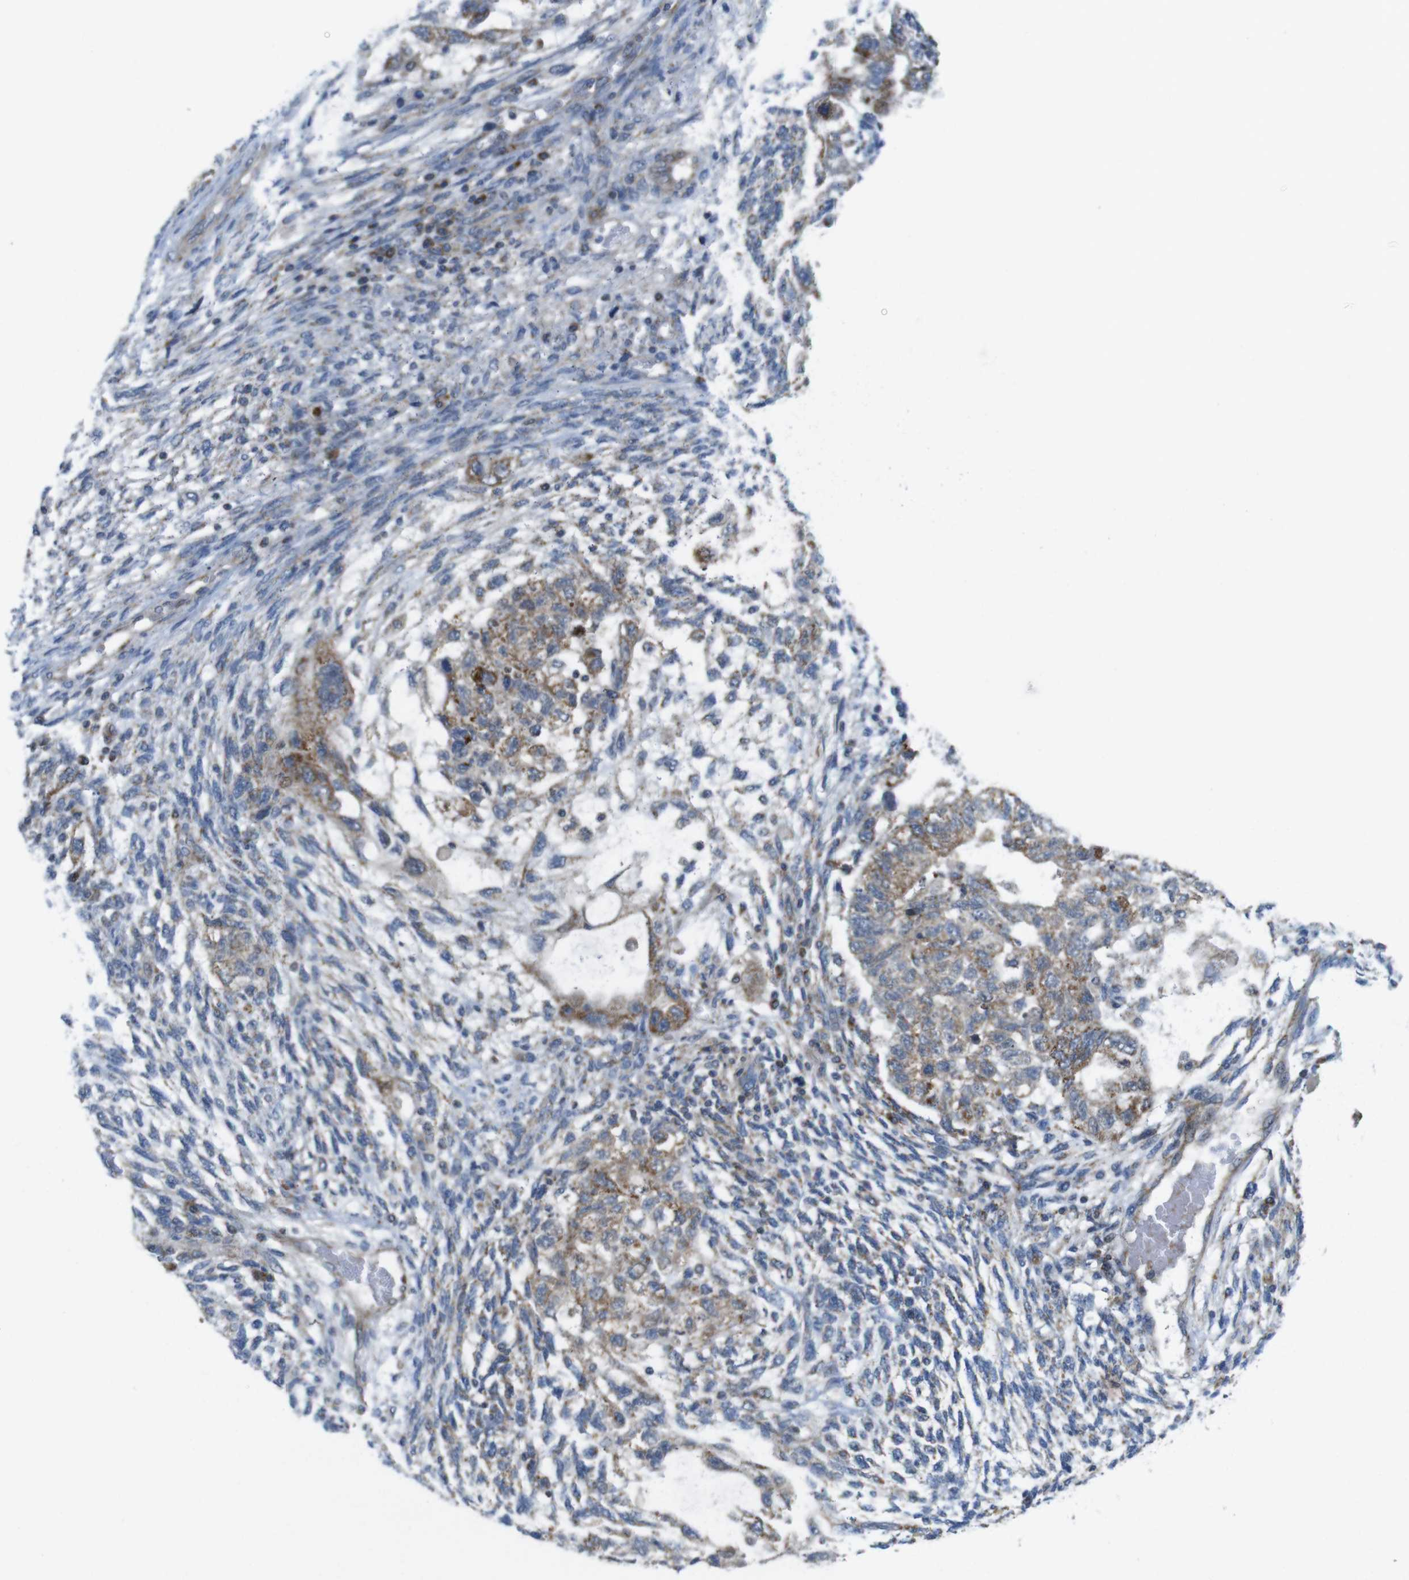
{"staining": {"intensity": "moderate", "quantity": ">75%", "location": "cytoplasmic/membranous"}, "tissue": "testis cancer", "cell_type": "Tumor cells", "image_type": "cancer", "snomed": [{"axis": "morphology", "description": "Normal tissue, NOS"}, {"axis": "morphology", "description": "Carcinoma, Embryonal, NOS"}, {"axis": "topography", "description": "Testis"}], "caption": "Human testis embryonal carcinoma stained for a protein (brown) demonstrates moderate cytoplasmic/membranous positive expression in about >75% of tumor cells.", "gene": "MARCHF1", "patient": {"sex": "male", "age": 36}}